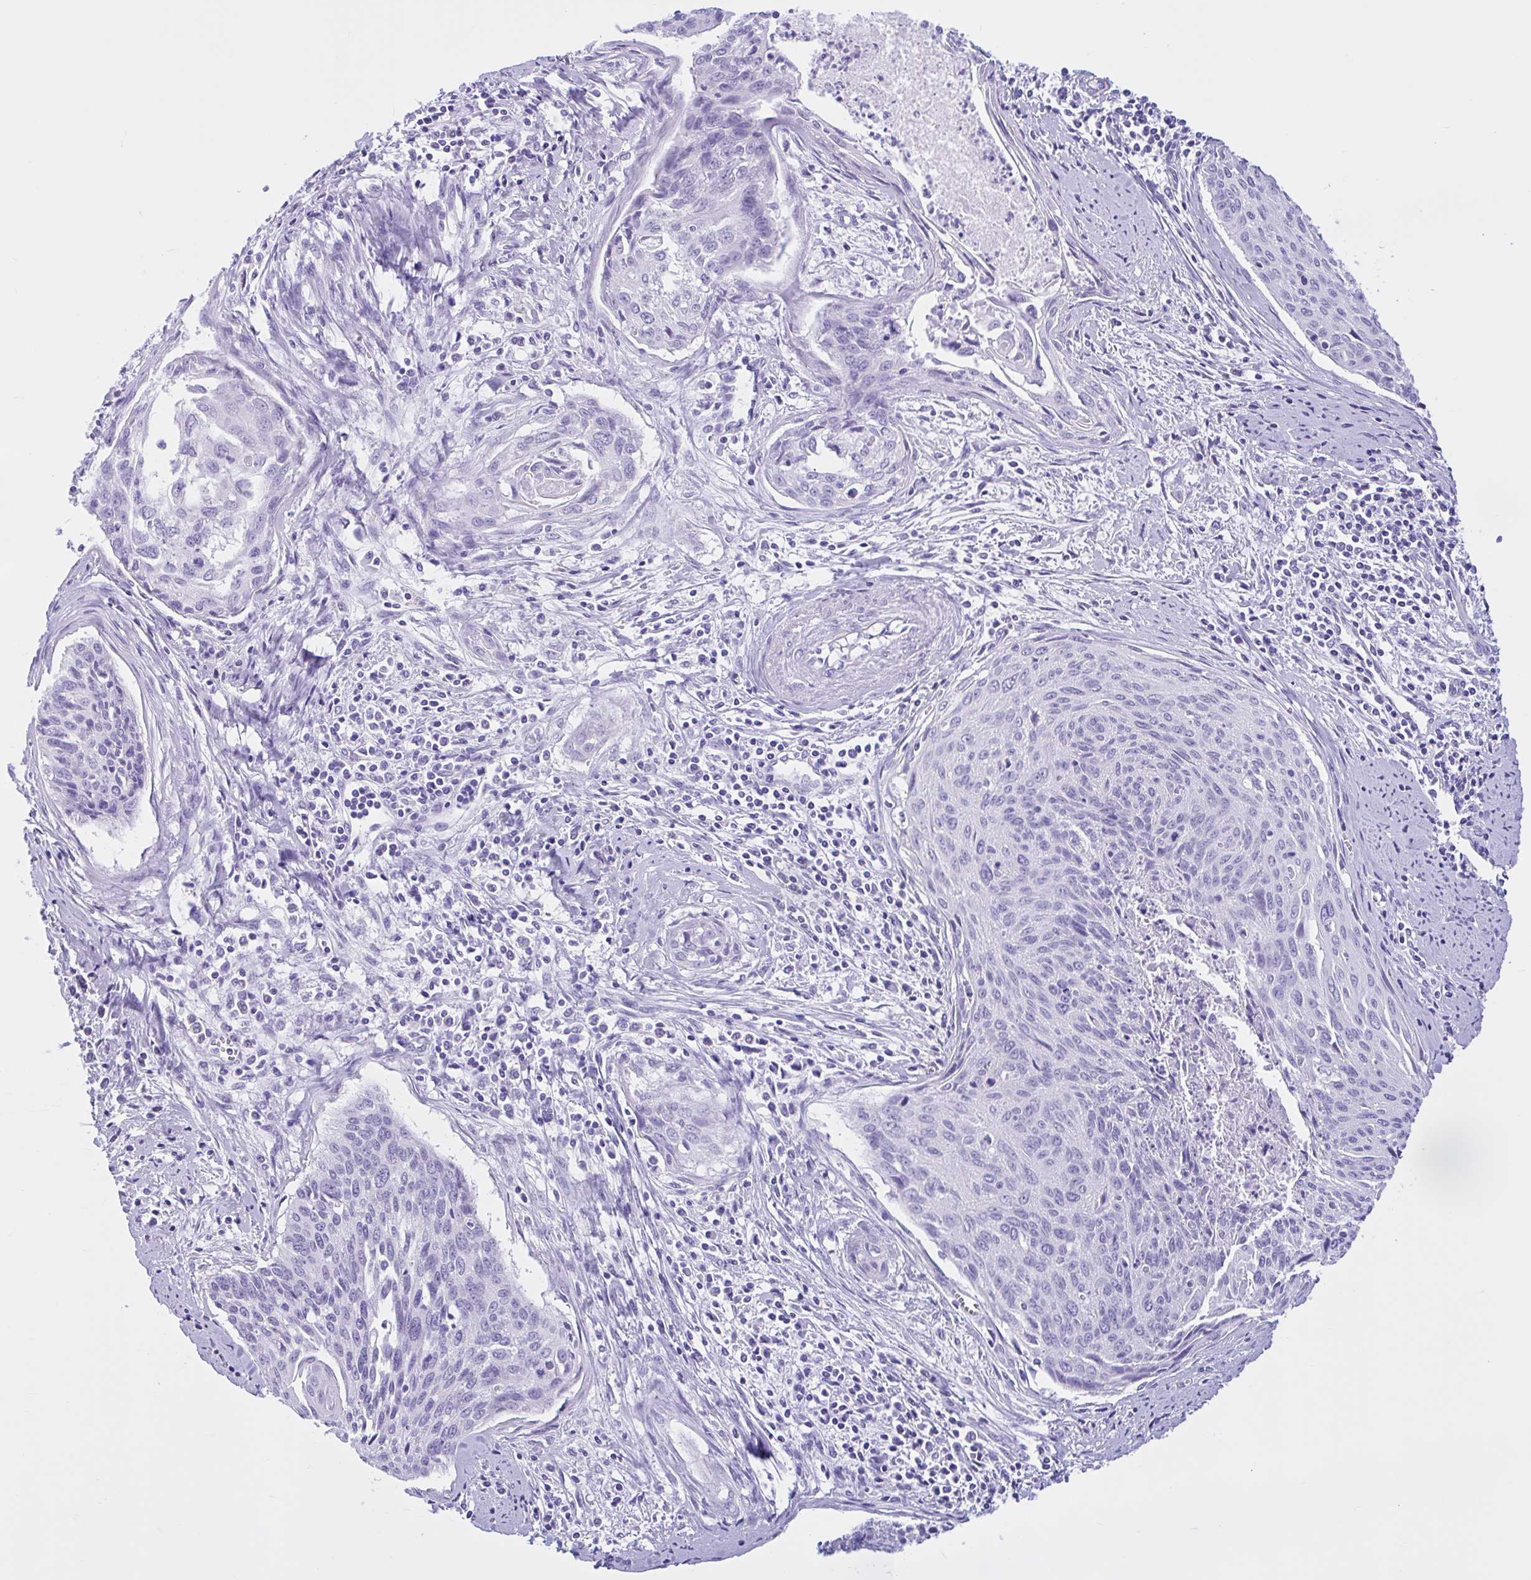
{"staining": {"intensity": "negative", "quantity": "none", "location": "none"}, "tissue": "cervical cancer", "cell_type": "Tumor cells", "image_type": "cancer", "snomed": [{"axis": "morphology", "description": "Squamous cell carcinoma, NOS"}, {"axis": "topography", "description": "Cervix"}], "caption": "Cervical cancer (squamous cell carcinoma) was stained to show a protein in brown. There is no significant positivity in tumor cells.", "gene": "ZNF319", "patient": {"sex": "female", "age": 55}}